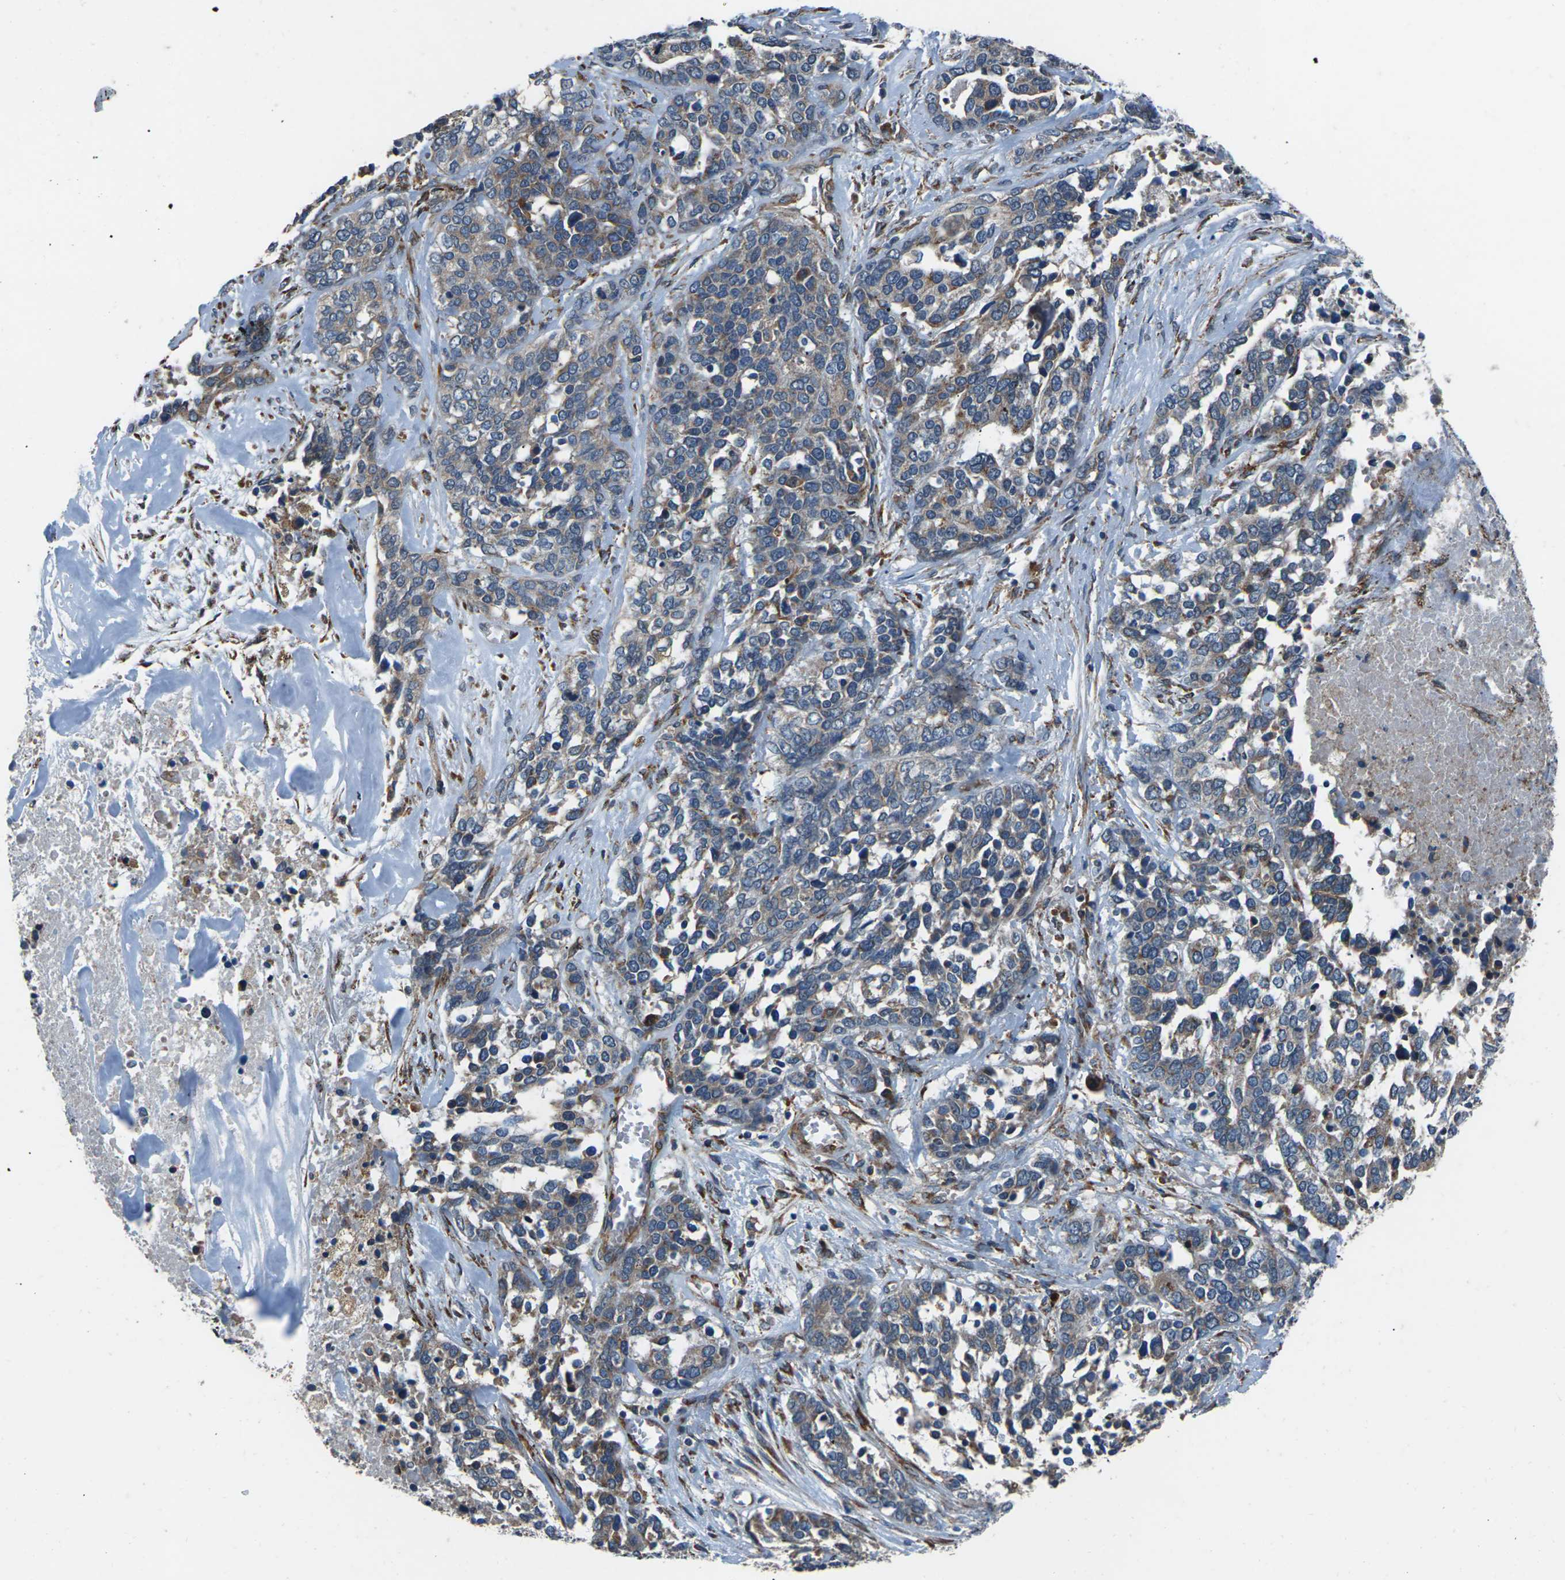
{"staining": {"intensity": "moderate", "quantity": ">75%", "location": "cytoplasmic/membranous"}, "tissue": "ovarian cancer", "cell_type": "Tumor cells", "image_type": "cancer", "snomed": [{"axis": "morphology", "description": "Cystadenocarcinoma, serous, NOS"}, {"axis": "topography", "description": "Ovary"}], "caption": "Protein expression analysis of ovarian cancer (serous cystadenocarcinoma) exhibits moderate cytoplasmic/membranous positivity in approximately >75% of tumor cells. The staining was performed using DAB to visualize the protein expression in brown, while the nuclei were stained in blue with hematoxylin (Magnification: 20x).", "gene": "GABRP", "patient": {"sex": "female", "age": 44}}